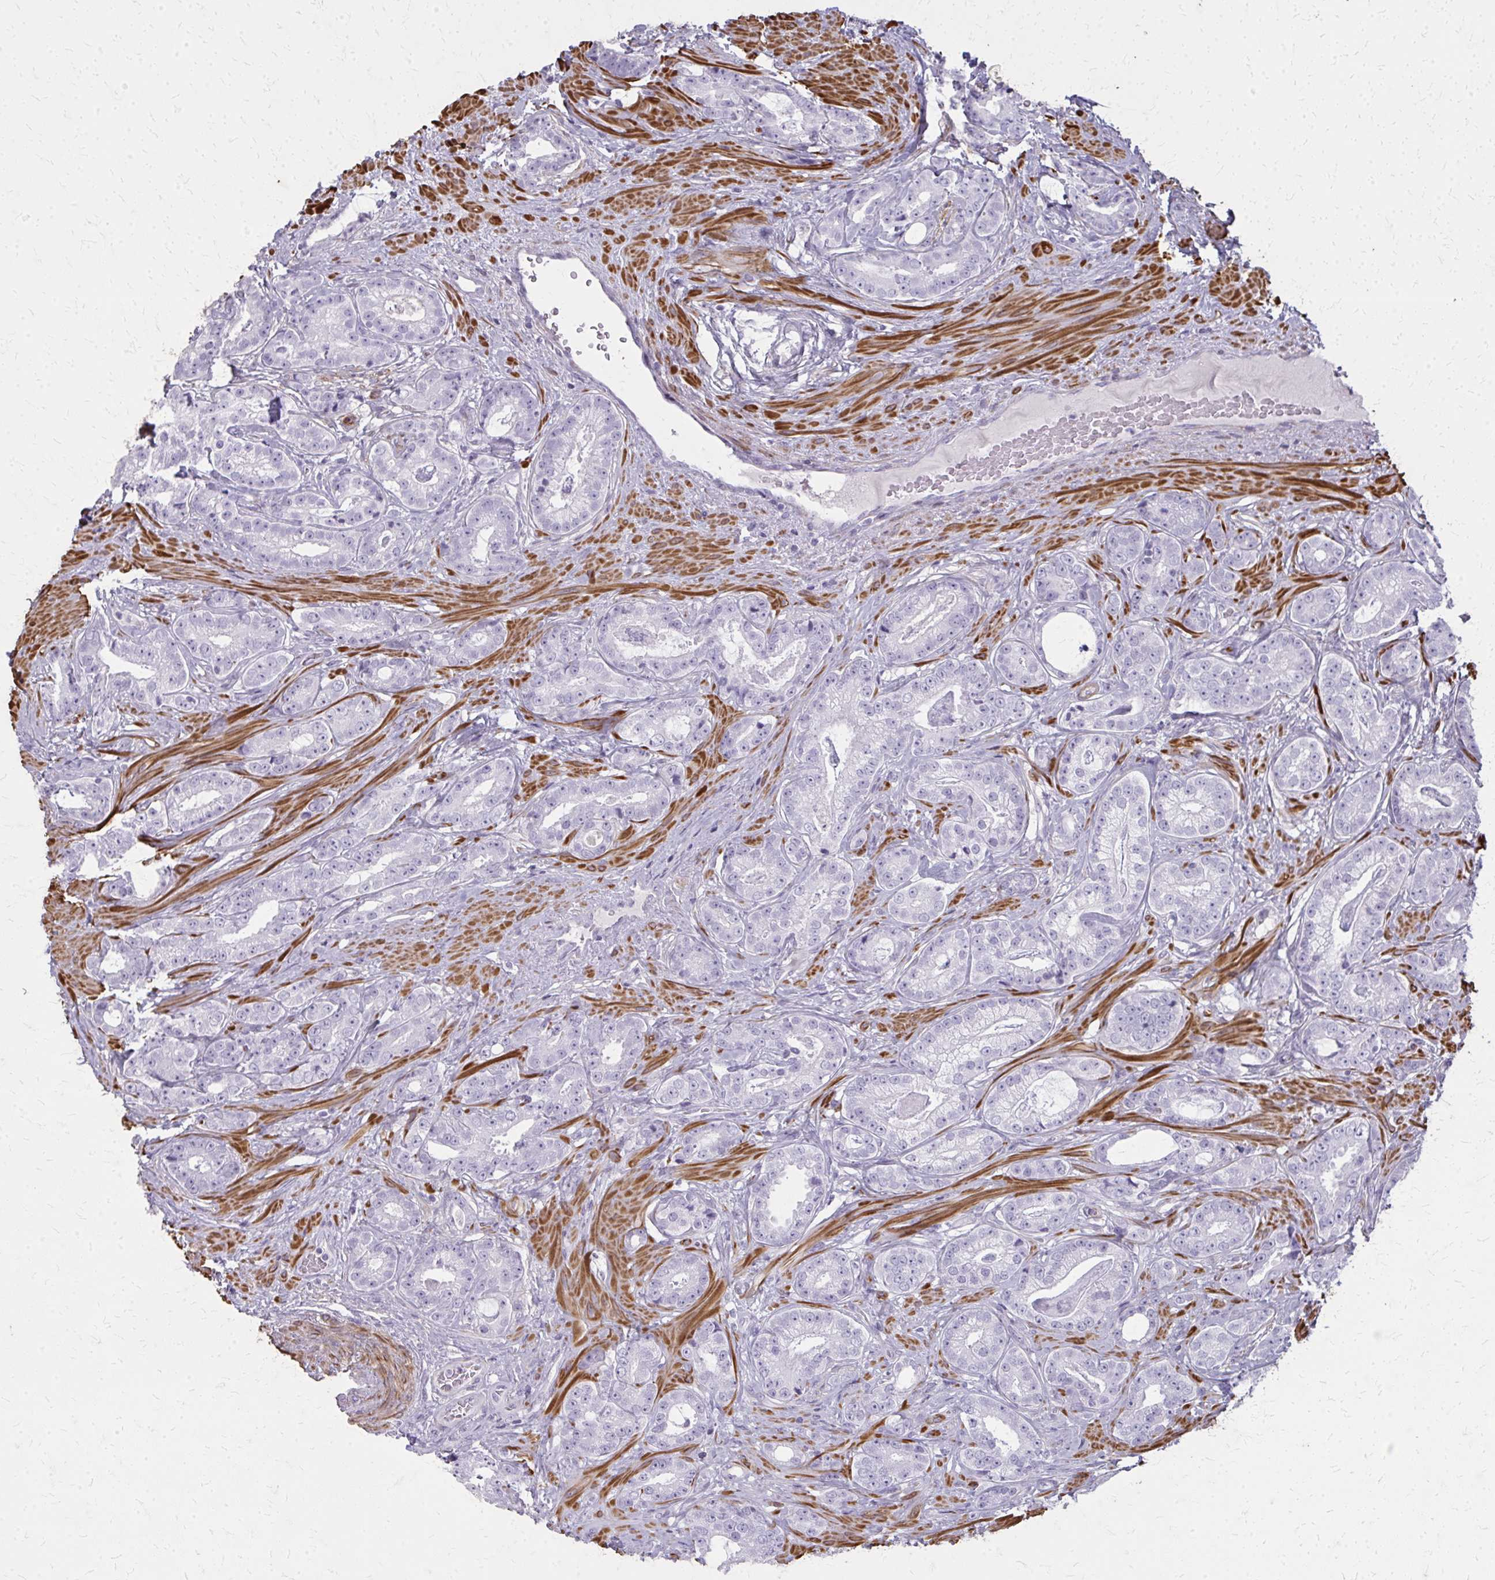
{"staining": {"intensity": "negative", "quantity": "none", "location": "none"}, "tissue": "prostate cancer", "cell_type": "Tumor cells", "image_type": "cancer", "snomed": [{"axis": "morphology", "description": "Adenocarcinoma, Low grade"}, {"axis": "topography", "description": "Prostate"}], "caption": "The micrograph reveals no significant positivity in tumor cells of prostate low-grade adenocarcinoma.", "gene": "TENM4", "patient": {"sex": "male", "age": 61}}